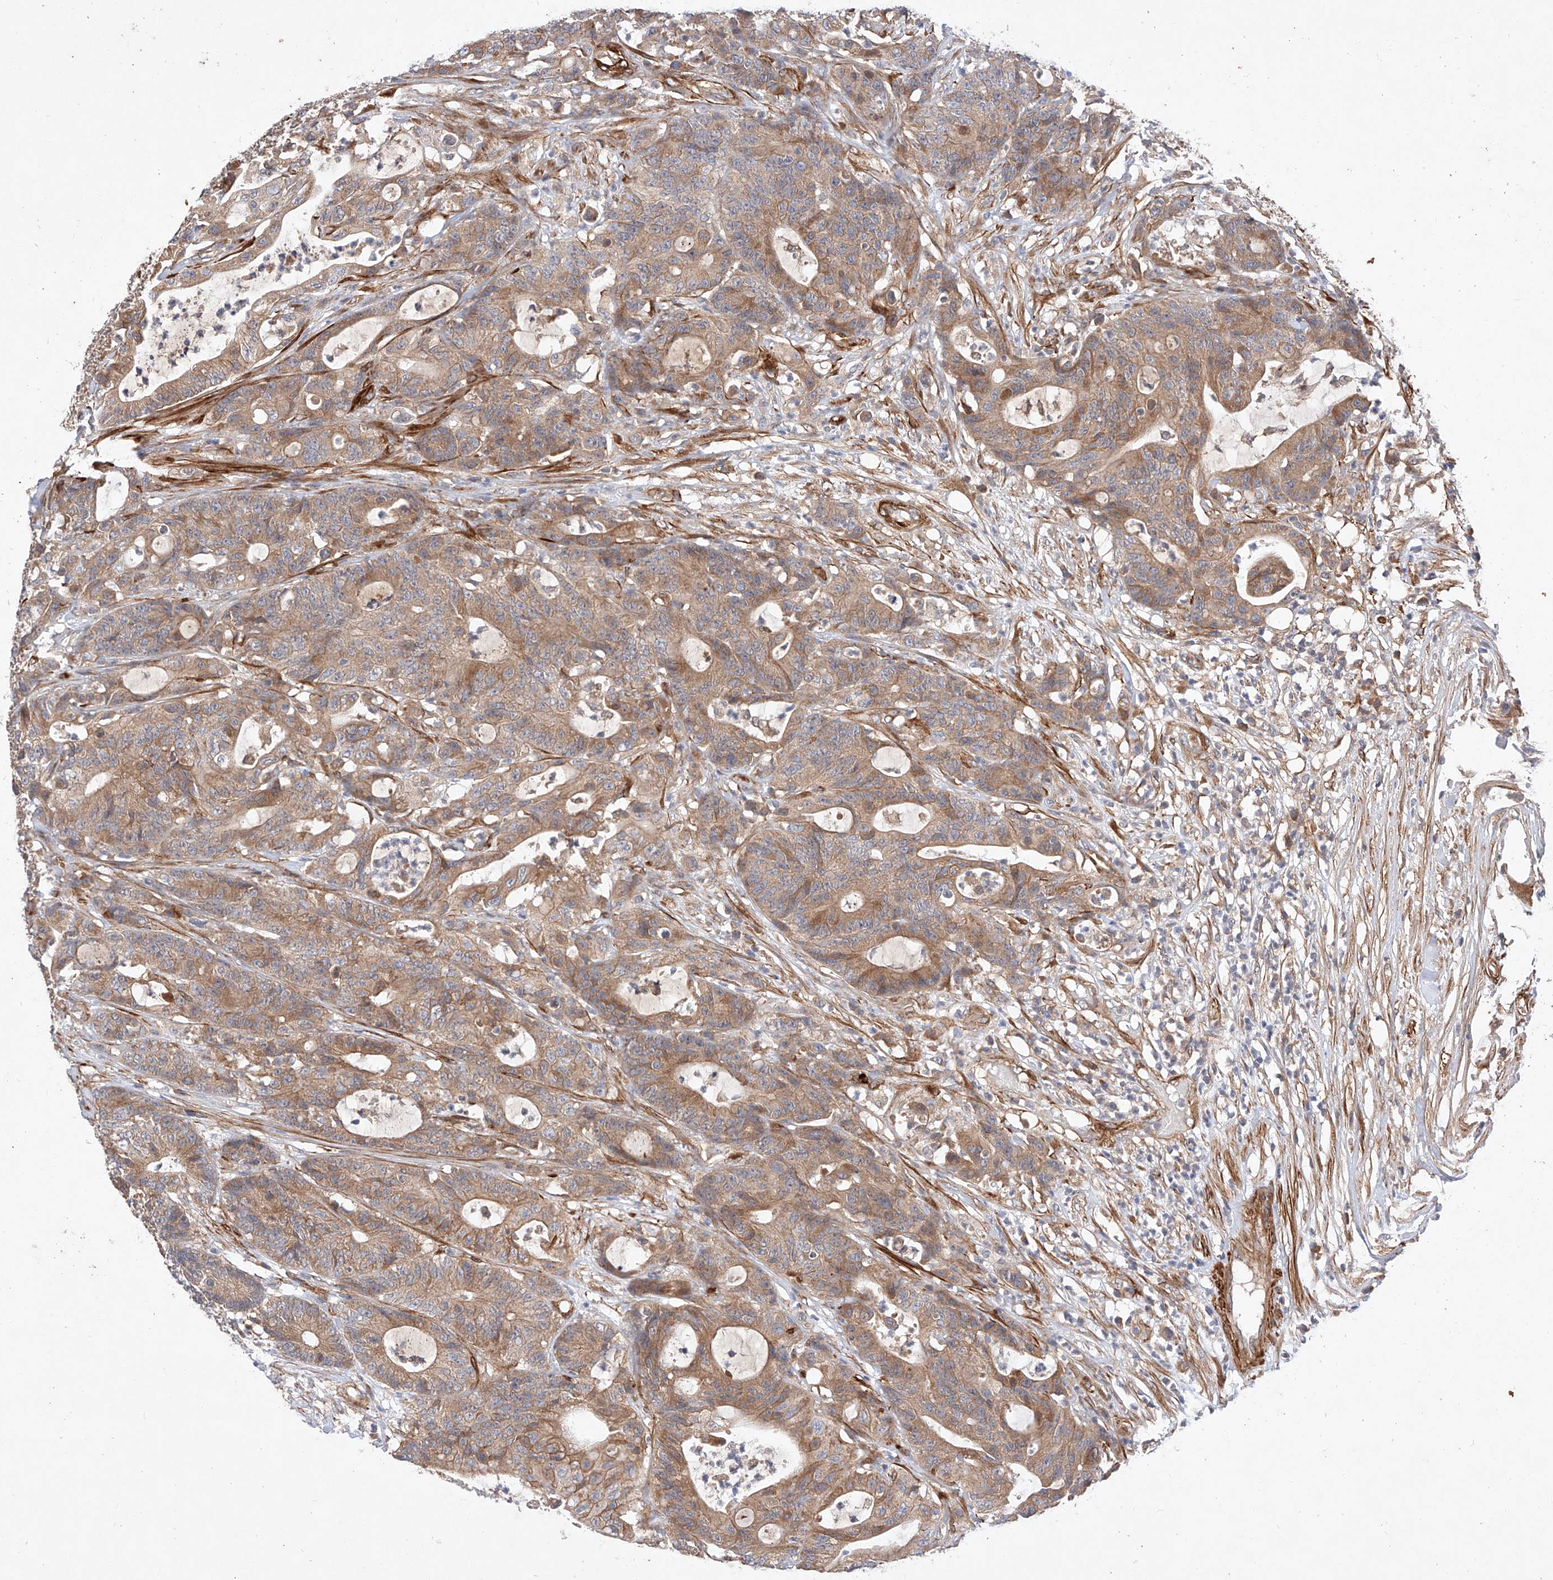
{"staining": {"intensity": "moderate", "quantity": ">75%", "location": "cytoplasmic/membranous"}, "tissue": "colorectal cancer", "cell_type": "Tumor cells", "image_type": "cancer", "snomed": [{"axis": "morphology", "description": "Adenocarcinoma, NOS"}, {"axis": "topography", "description": "Colon"}], "caption": "Immunohistochemistry (IHC) of colorectal cancer demonstrates medium levels of moderate cytoplasmic/membranous expression in about >75% of tumor cells. Nuclei are stained in blue.", "gene": "RAB23", "patient": {"sex": "female", "age": 84}}